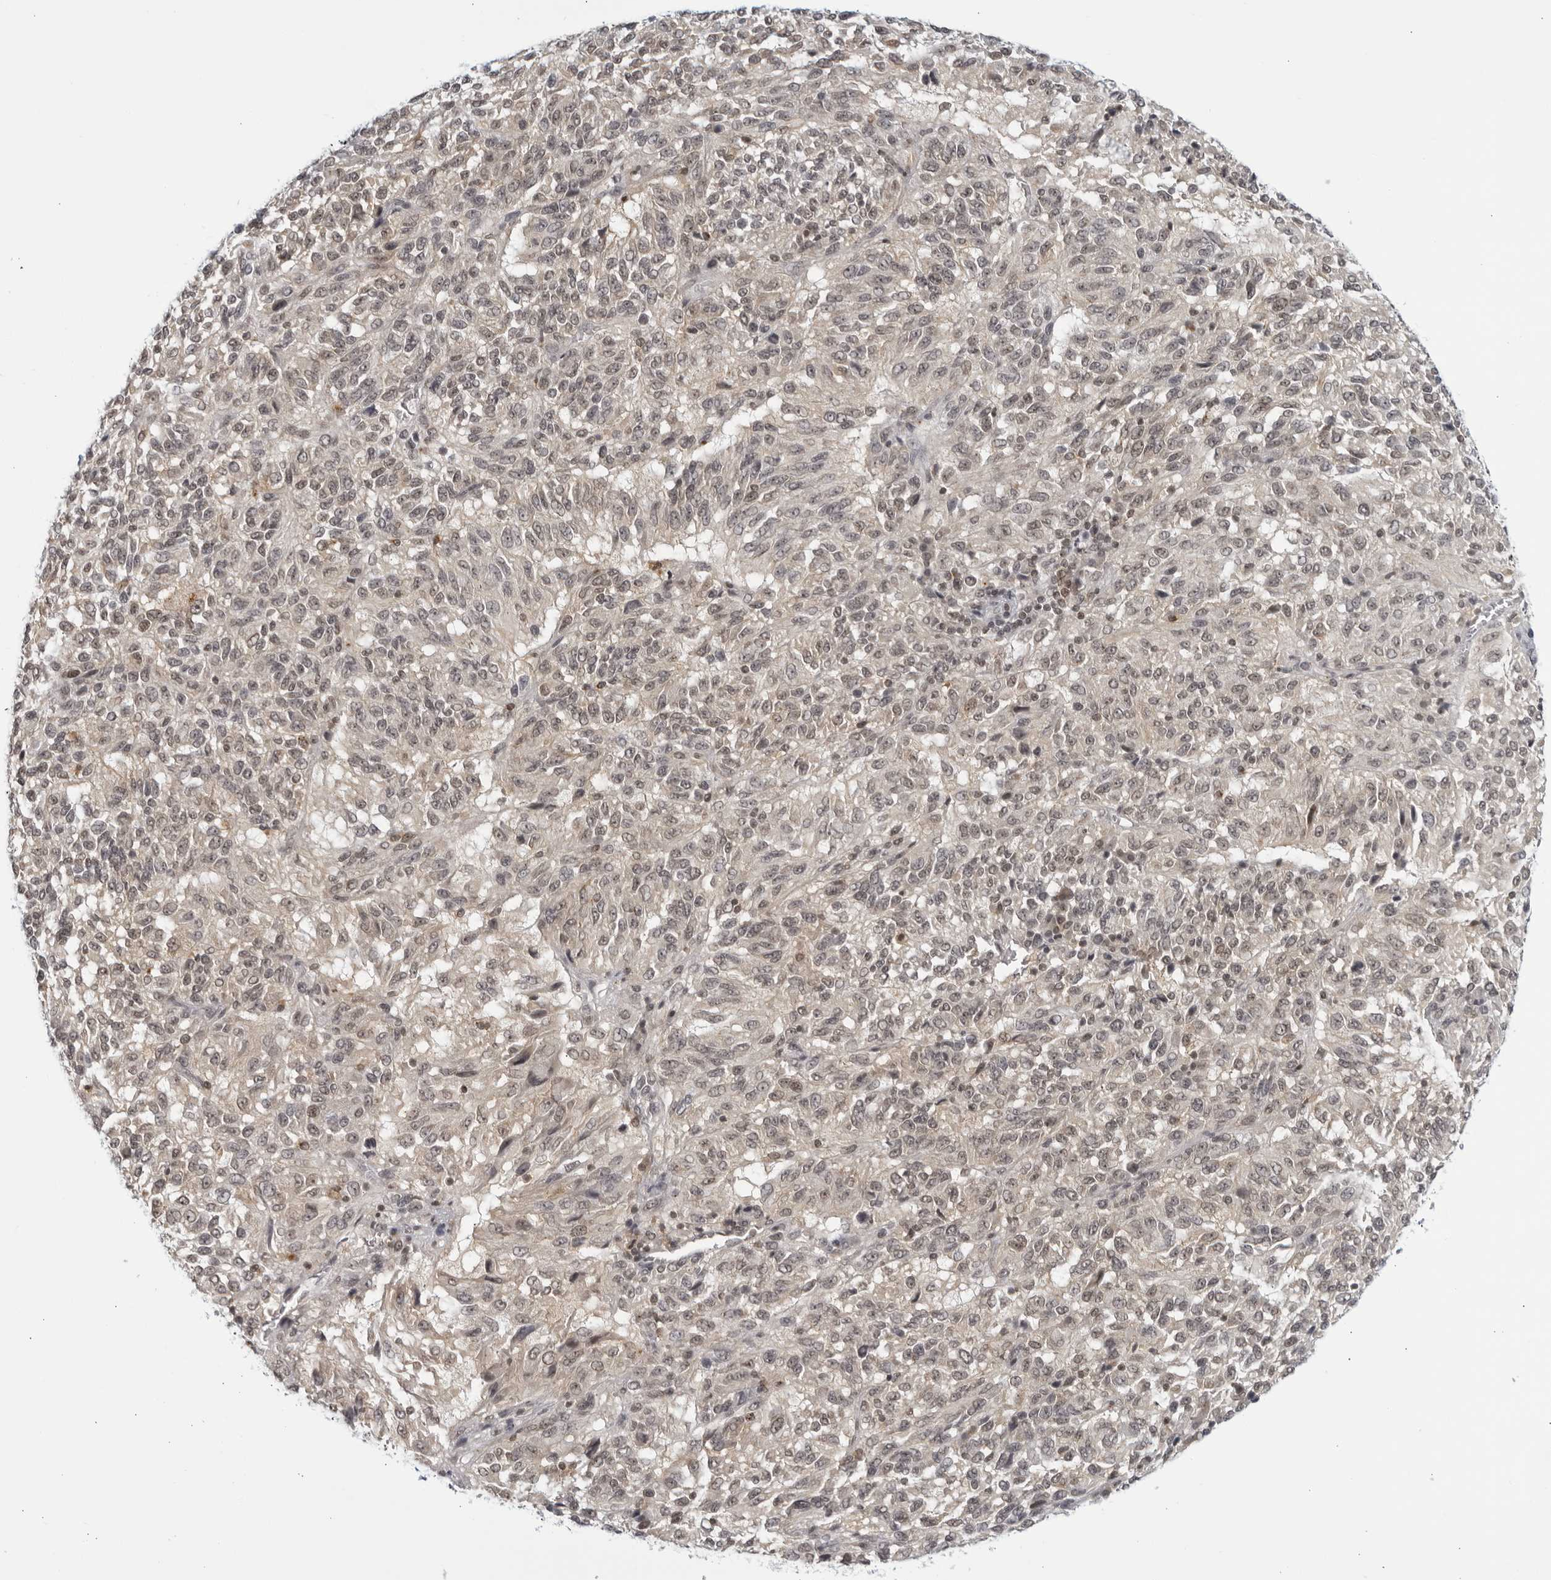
{"staining": {"intensity": "moderate", "quantity": "<25%", "location": "nuclear"}, "tissue": "melanoma", "cell_type": "Tumor cells", "image_type": "cancer", "snomed": [{"axis": "morphology", "description": "Malignant melanoma, Metastatic site"}, {"axis": "topography", "description": "Lung"}], "caption": "Immunohistochemistry staining of melanoma, which shows low levels of moderate nuclear staining in approximately <25% of tumor cells indicating moderate nuclear protein staining. The staining was performed using DAB (brown) for protein detection and nuclei were counterstained in hematoxylin (blue).", "gene": "CC2D1B", "patient": {"sex": "male", "age": 64}}